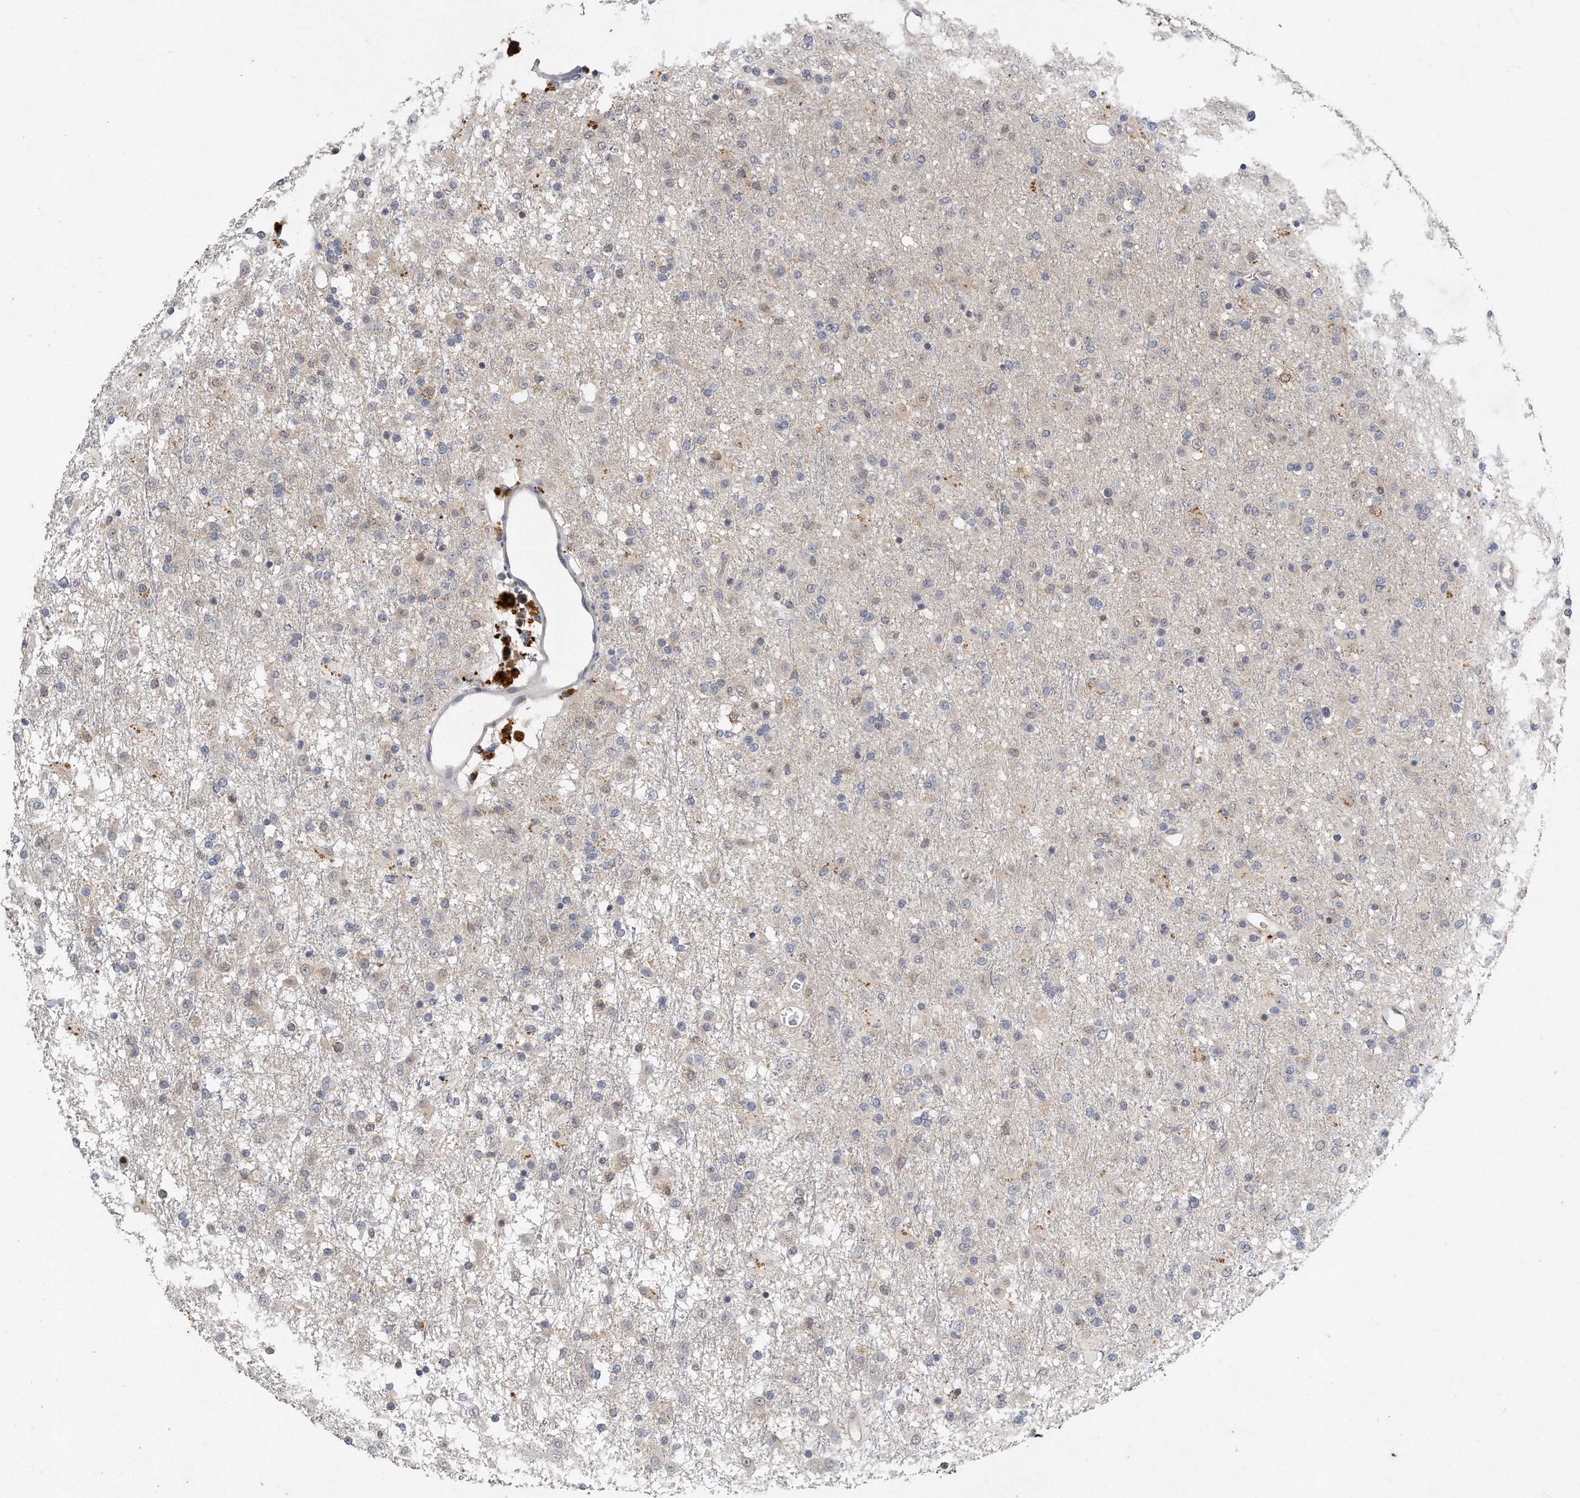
{"staining": {"intensity": "negative", "quantity": "none", "location": "none"}, "tissue": "glioma", "cell_type": "Tumor cells", "image_type": "cancer", "snomed": [{"axis": "morphology", "description": "Glioma, malignant, Low grade"}, {"axis": "topography", "description": "Brain"}], "caption": "Protein analysis of malignant glioma (low-grade) displays no significant expression in tumor cells.", "gene": "CAMK1", "patient": {"sex": "male", "age": 65}}